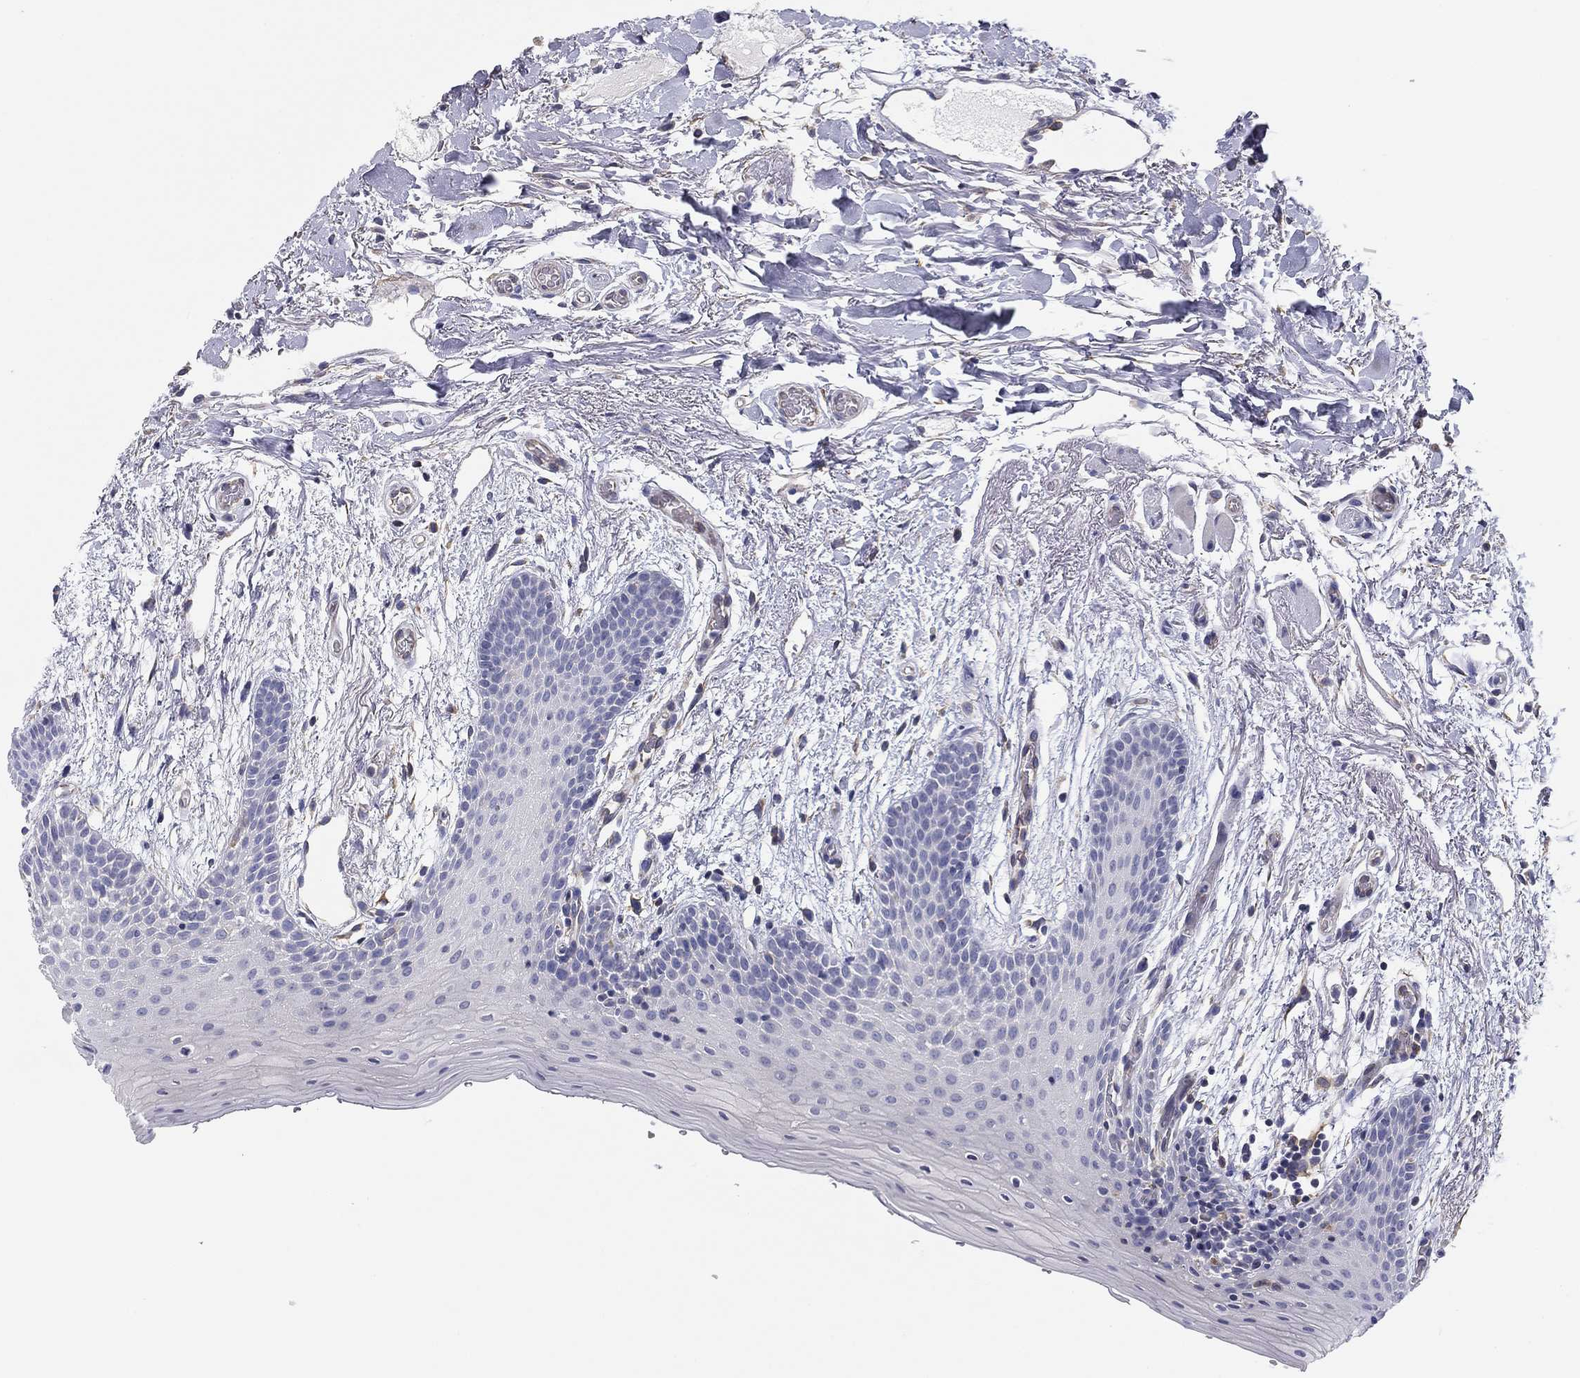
{"staining": {"intensity": "negative", "quantity": "none", "location": "none"}, "tissue": "oral mucosa", "cell_type": "Squamous epithelial cells", "image_type": "normal", "snomed": [{"axis": "morphology", "description": "Normal tissue, NOS"}, {"axis": "topography", "description": "Oral tissue"}, {"axis": "topography", "description": "Tounge, NOS"}], "caption": "A micrograph of human oral mucosa is negative for staining in squamous epithelial cells. The staining is performed using DAB (3,3'-diaminobenzidine) brown chromogen with nuclei counter-stained in using hematoxylin.", "gene": "SEPTIN3", "patient": {"sex": "female", "age": 86}}